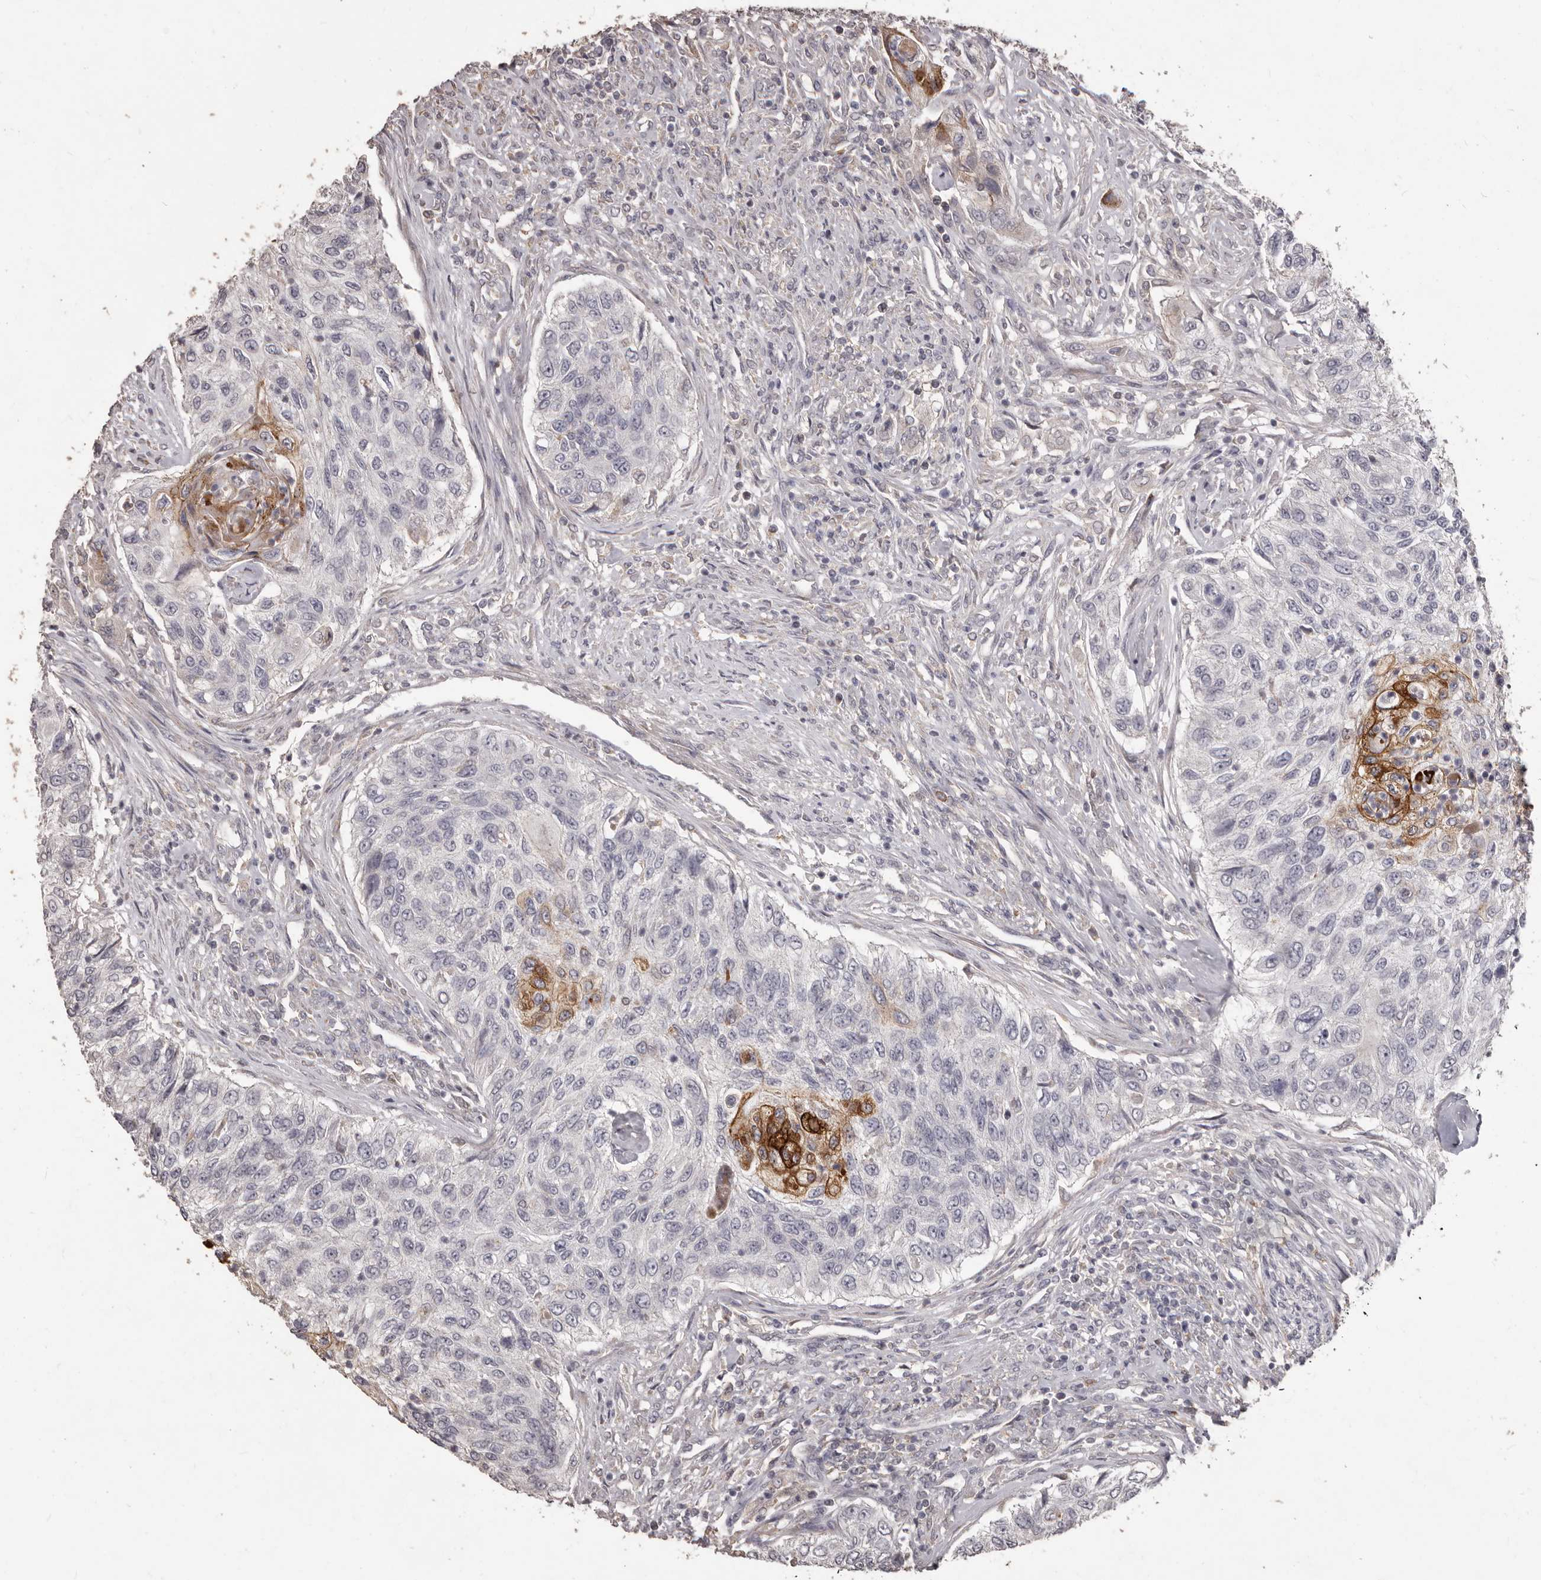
{"staining": {"intensity": "moderate", "quantity": "<25%", "location": "cytoplasmic/membranous"}, "tissue": "urothelial cancer", "cell_type": "Tumor cells", "image_type": "cancer", "snomed": [{"axis": "morphology", "description": "Urothelial carcinoma, High grade"}, {"axis": "topography", "description": "Urinary bladder"}], "caption": "This is a micrograph of IHC staining of urothelial carcinoma (high-grade), which shows moderate positivity in the cytoplasmic/membranous of tumor cells.", "gene": "PRSS27", "patient": {"sex": "female", "age": 60}}